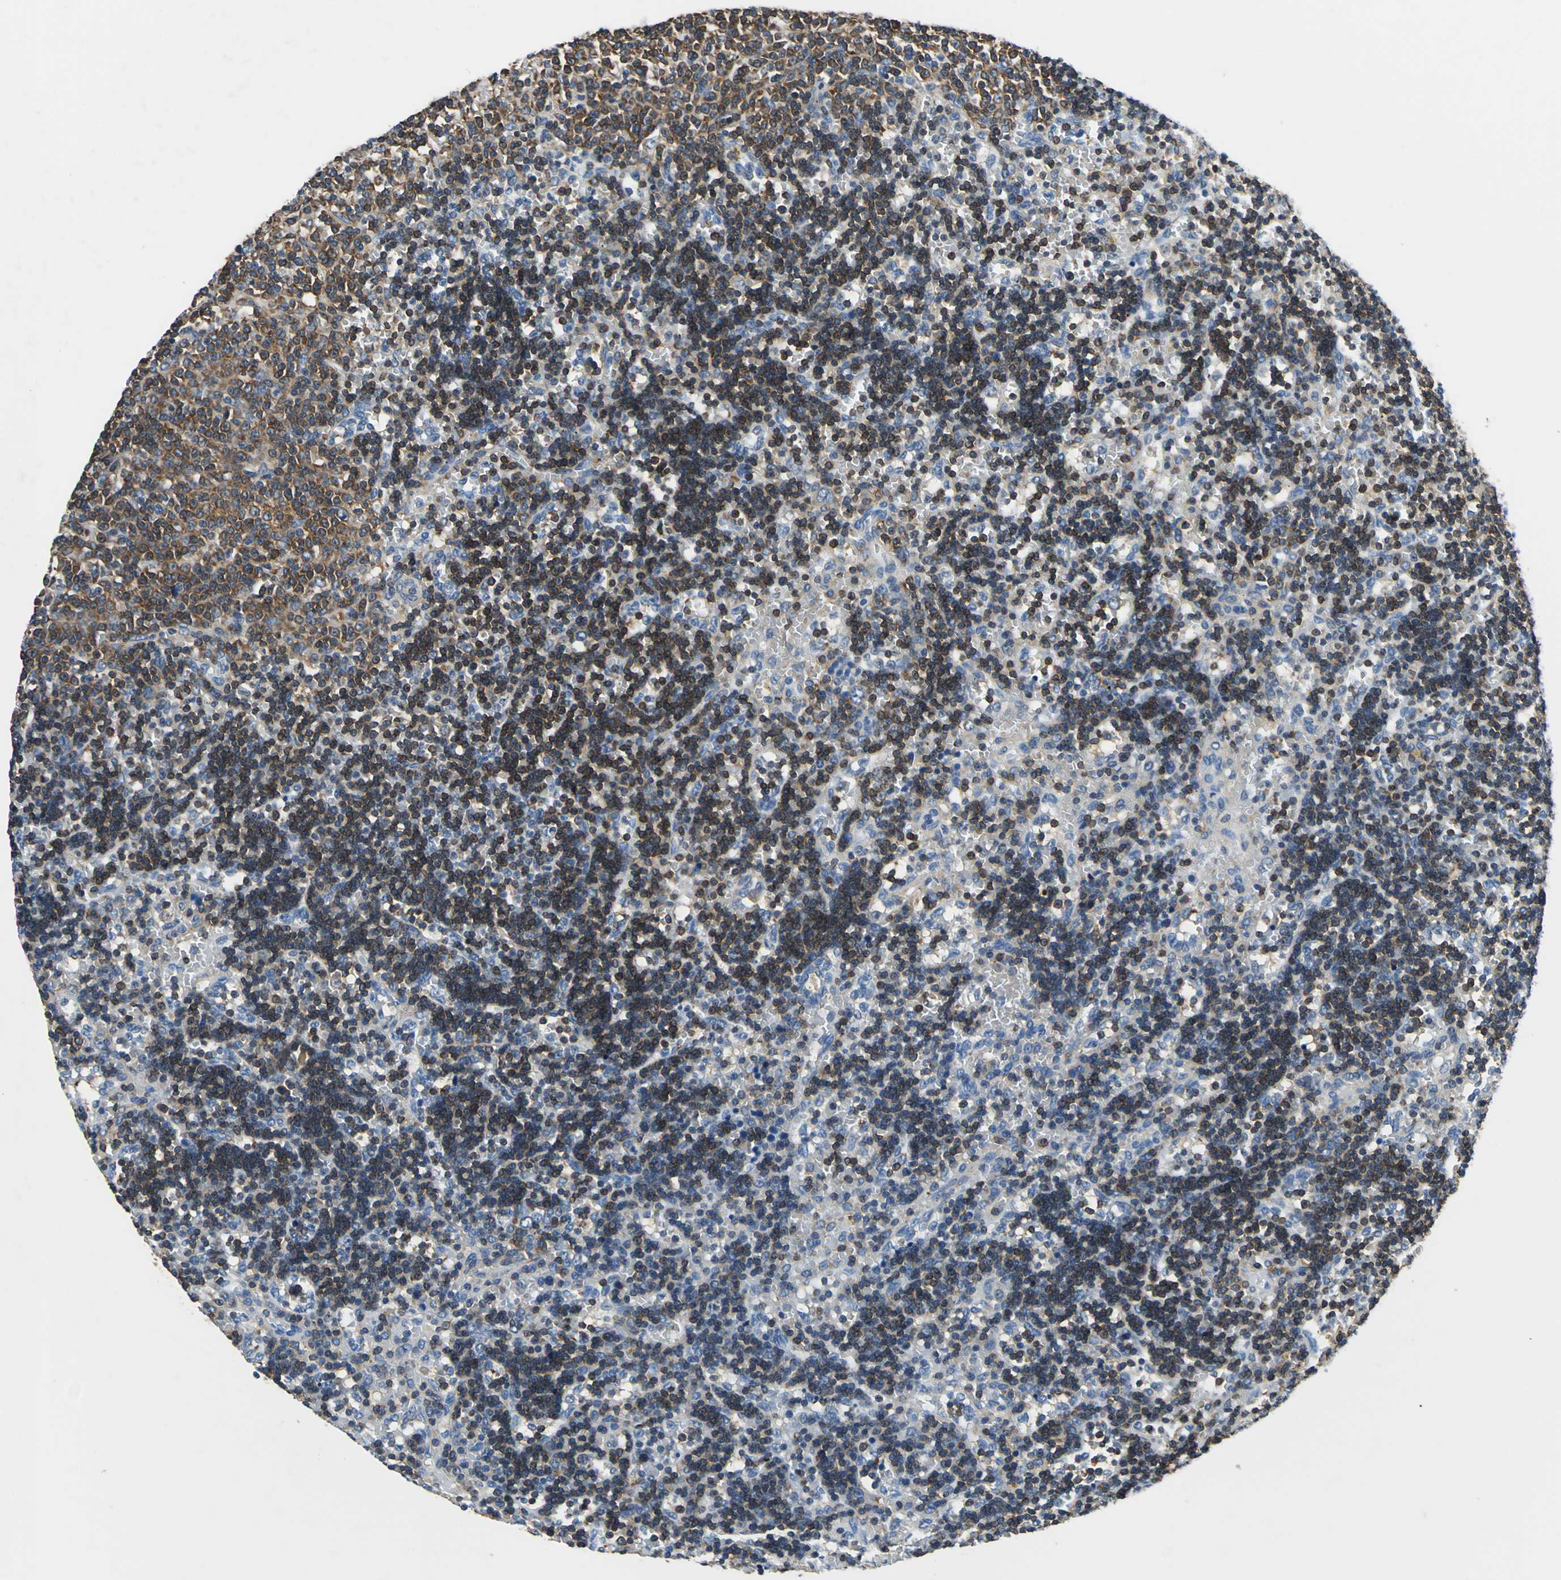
{"staining": {"intensity": "moderate", "quantity": "25%-75%", "location": "cytoplasmic/membranous"}, "tissue": "lymphoma", "cell_type": "Tumor cells", "image_type": "cancer", "snomed": [{"axis": "morphology", "description": "Malignant lymphoma, non-Hodgkin's type, Low grade"}, {"axis": "topography", "description": "Spleen"}], "caption": "This image shows IHC staining of low-grade malignant lymphoma, non-Hodgkin's type, with medium moderate cytoplasmic/membranous positivity in about 25%-75% of tumor cells.", "gene": "PRKCA", "patient": {"sex": "male", "age": 60}}